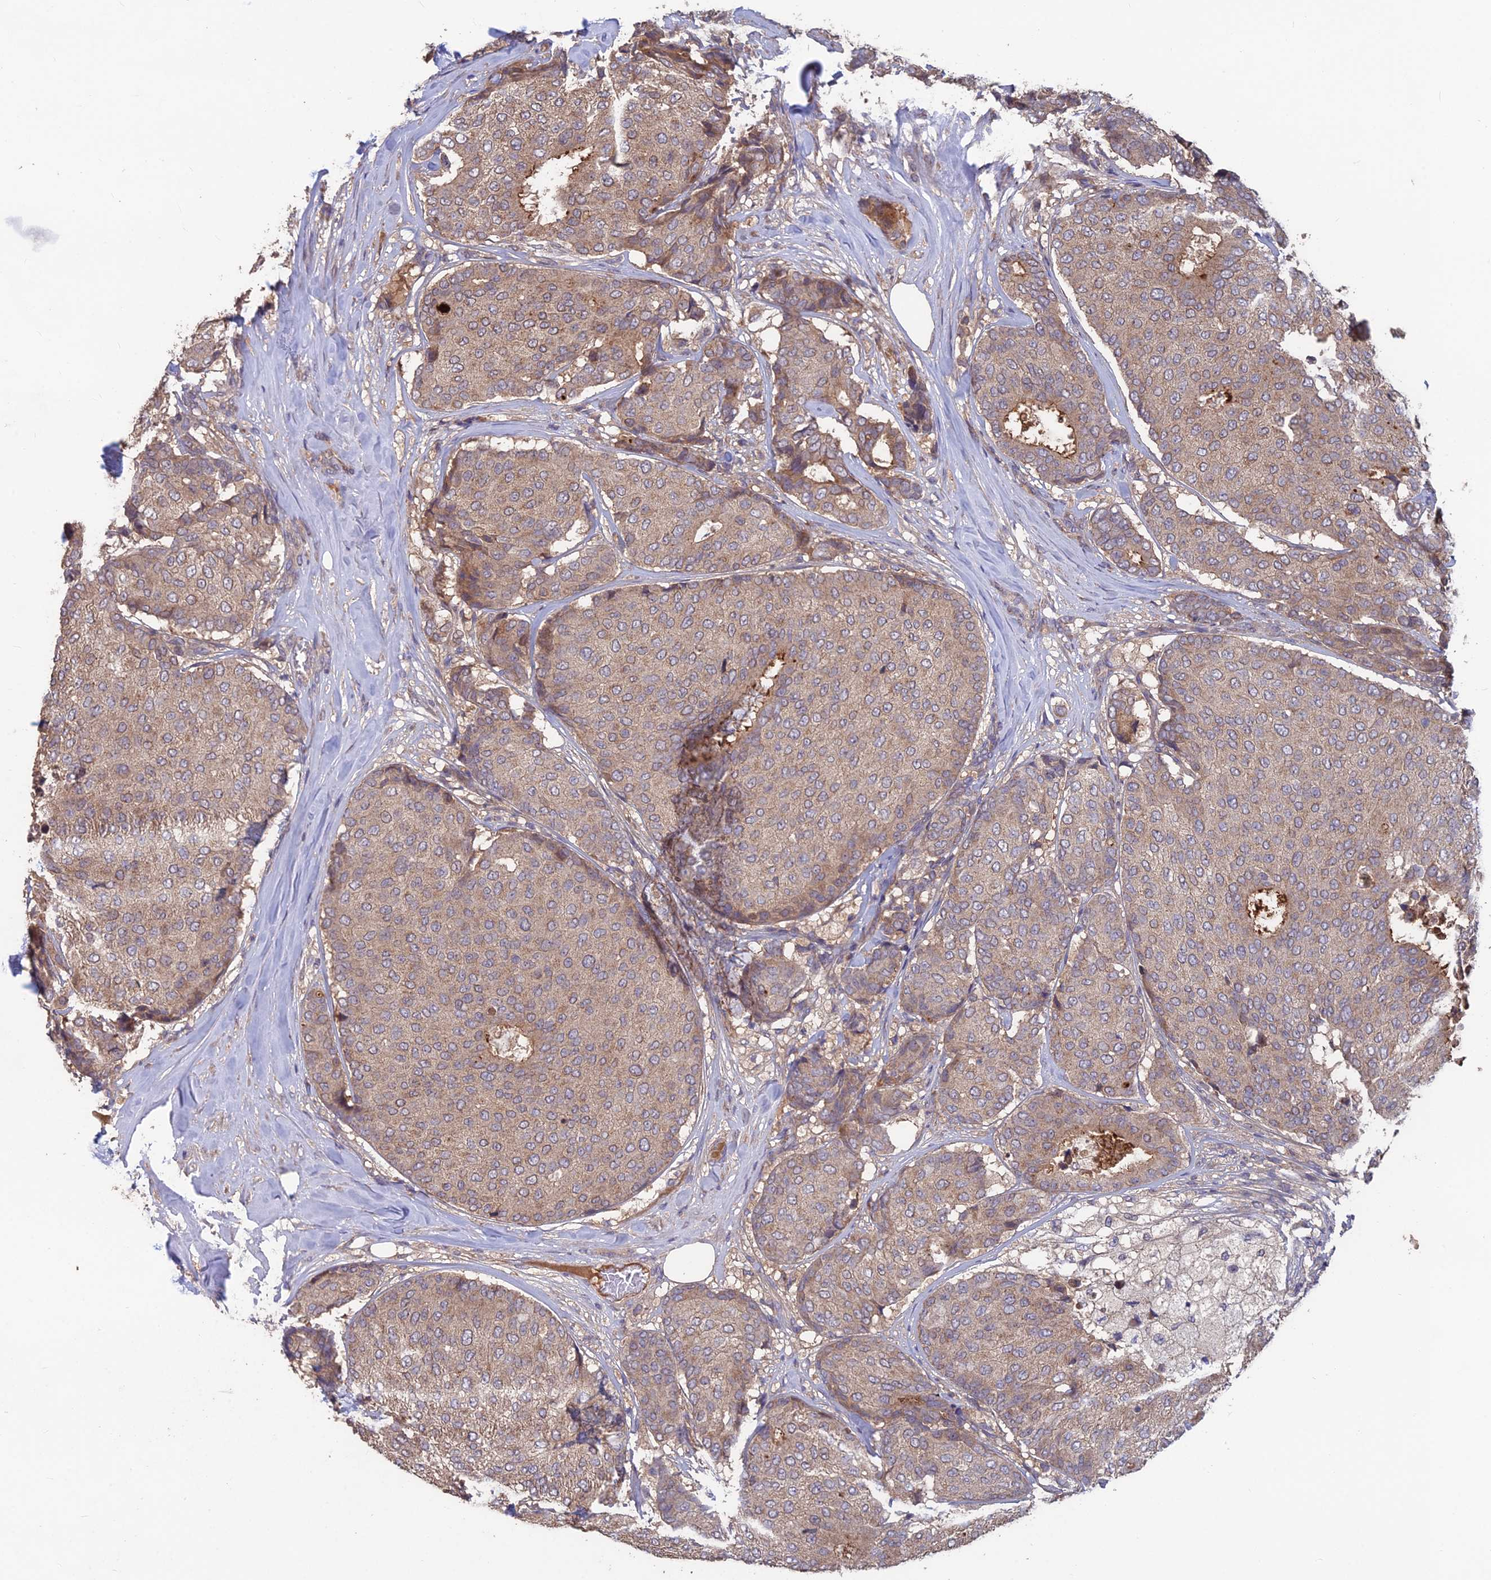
{"staining": {"intensity": "weak", "quantity": ">75%", "location": "cytoplasmic/membranous"}, "tissue": "breast cancer", "cell_type": "Tumor cells", "image_type": "cancer", "snomed": [{"axis": "morphology", "description": "Duct carcinoma"}, {"axis": "topography", "description": "Breast"}], "caption": "DAB (3,3'-diaminobenzidine) immunohistochemical staining of human intraductal carcinoma (breast) reveals weak cytoplasmic/membranous protein positivity in approximately >75% of tumor cells.", "gene": "SHISA5", "patient": {"sex": "female", "age": 75}}